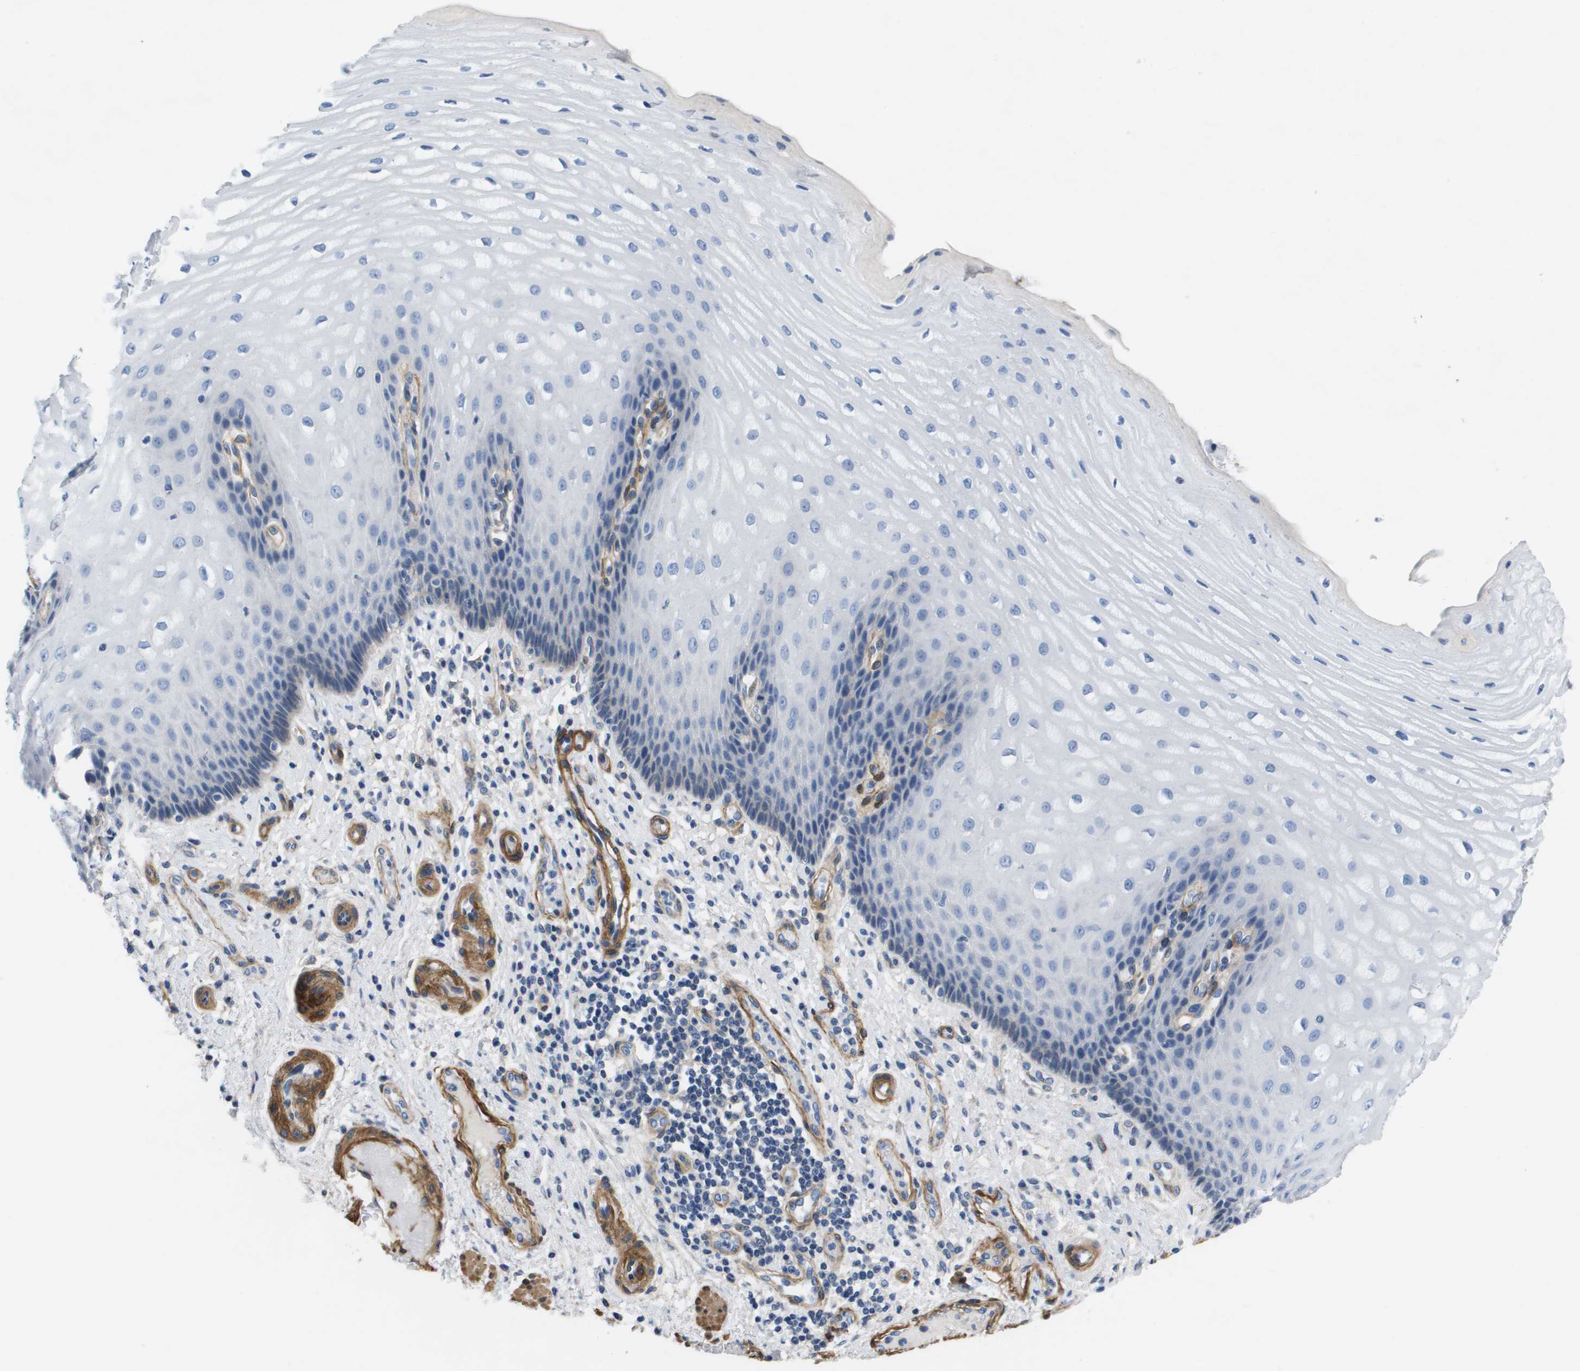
{"staining": {"intensity": "negative", "quantity": "none", "location": "none"}, "tissue": "esophagus", "cell_type": "Squamous epithelial cells", "image_type": "normal", "snomed": [{"axis": "morphology", "description": "Normal tissue, NOS"}, {"axis": "topography", "description": "Esophagus"}], "caption": "The micrograph demonstrates no staining of squamous epithelial cells in normal esophagus.", "gene": "LPP", "patient": {"sex": "male", "age": 54}}